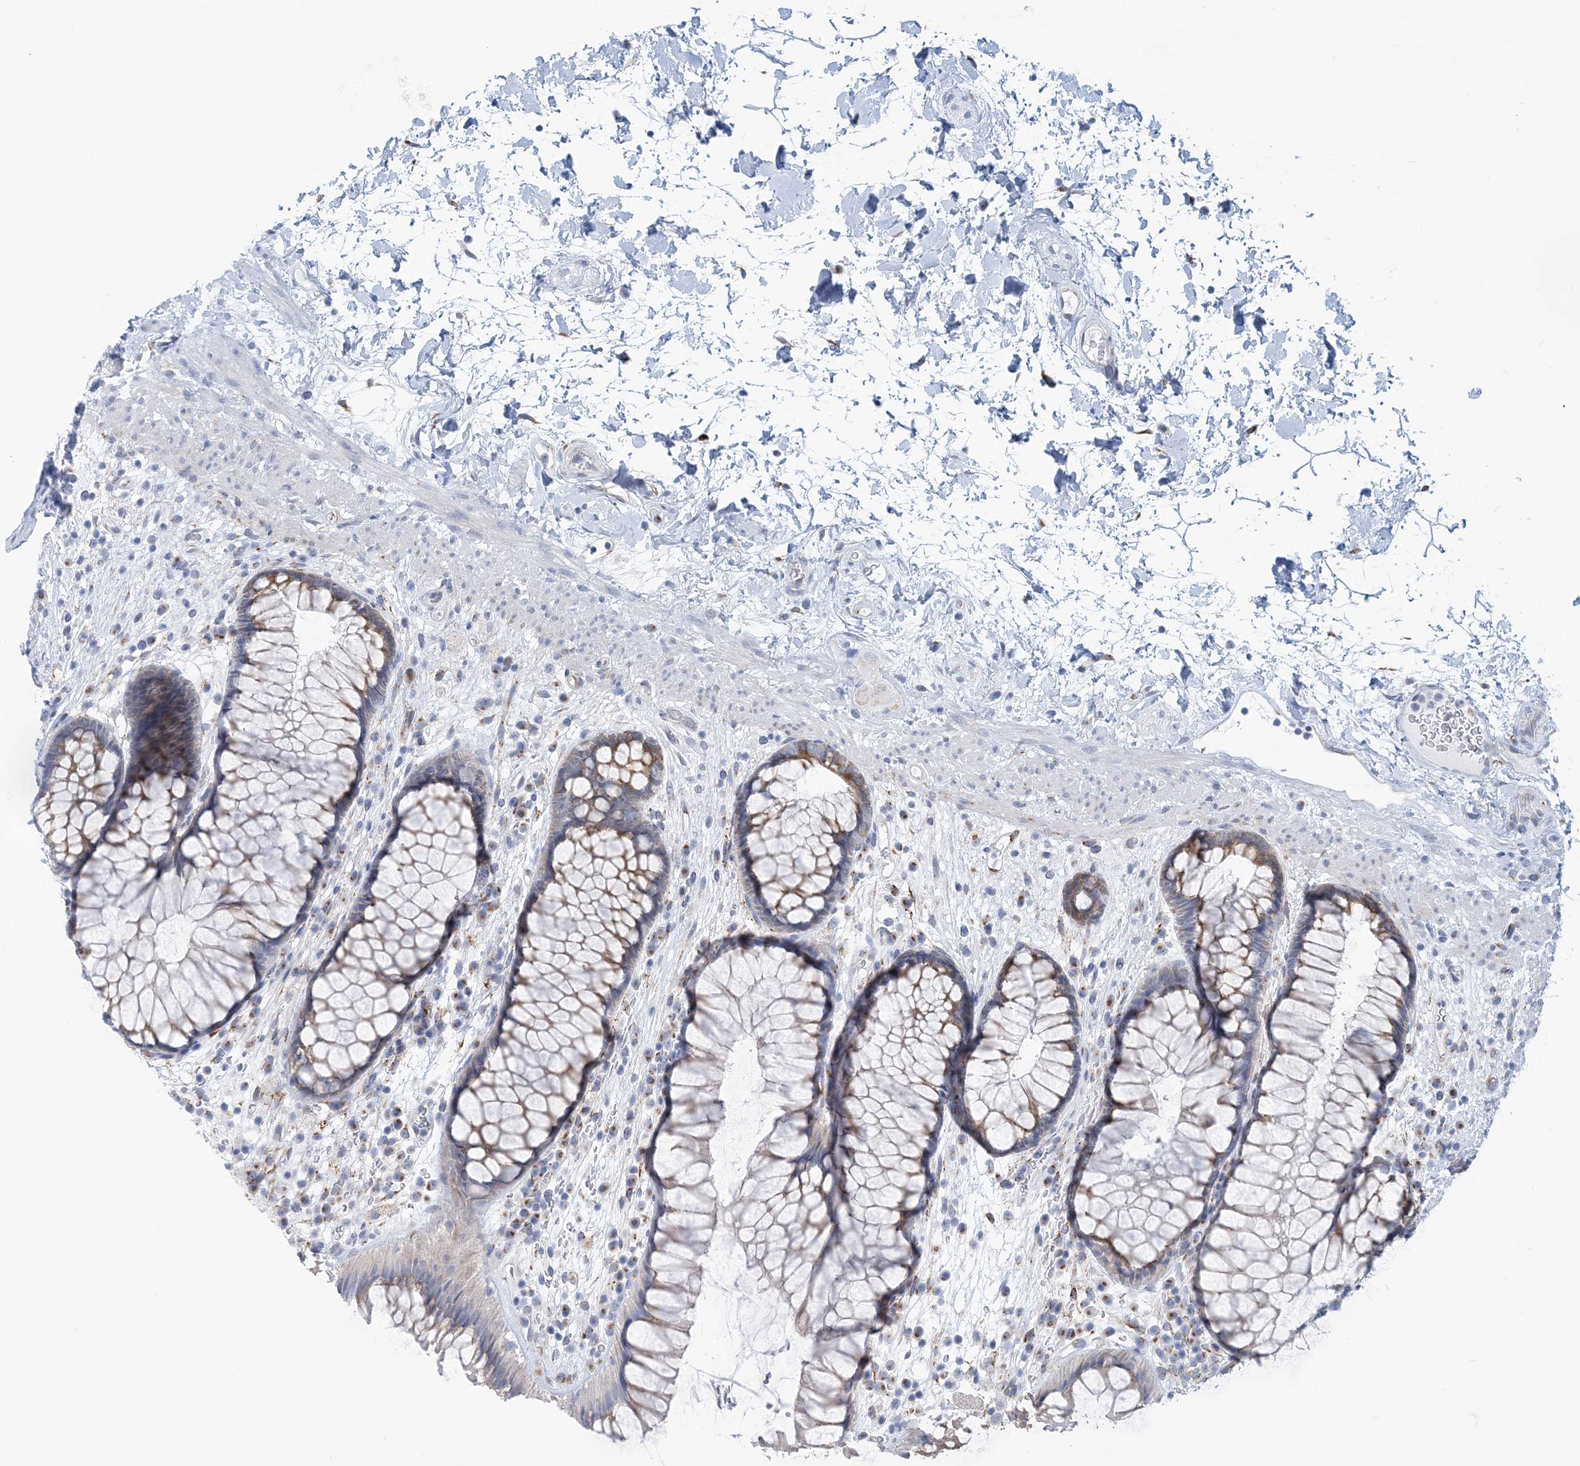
{"staining": {"intensity": "moderate", "quantity": ">75%", "location": "cytoplasmic/membranous"}, "tissue": "rectum", "cell_type": "Glandular cells", "image_type": "normal", "snomed": [{"axis": "morphology", "description": "Normal tissue, NOS"}, {"axis": "topography", "description": "Rectum"}], "caption": "Glandular cells show medium levels of moderate cytoplasmic/membranous positivity in about >75% of cells in benign human rectum. (DAB IHC, brown staining for protein, blue staining for nuclei).", "gene": "PLEKHG4B", "patient": {"sex": "male", "age": 51}}